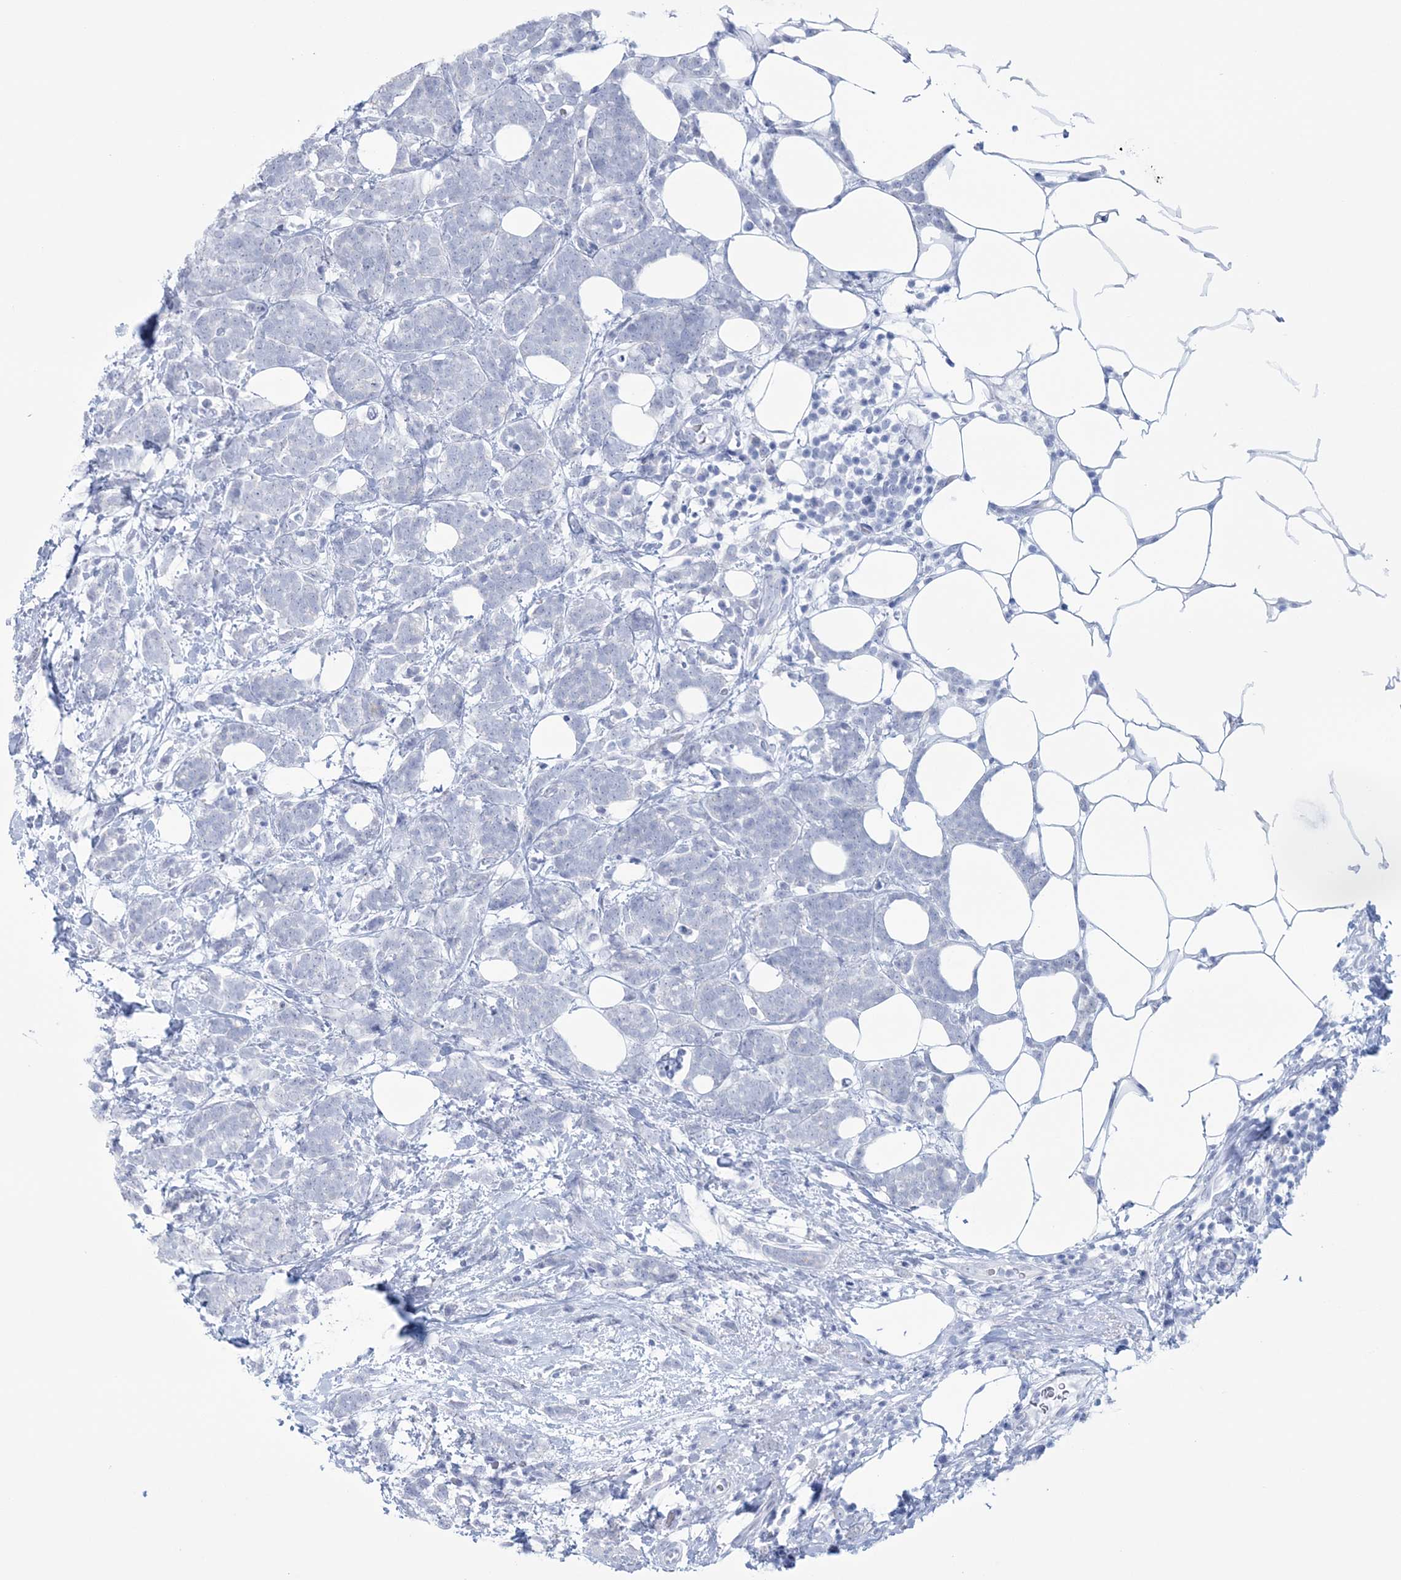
{"staining": {"intensity": "negative", "quantity": "none", "location": "none"}, "tissue": "breast cancer", "cell_type": "Tumor cells", "image_type": "cancer", "snomed": [{"axis": "morphology", "description": "Lobular carcinoma"}, {"axis": "topography", "description": "Breast"}], "caption": "DAB immunohistochemical staining of breast cancer reveals no significant expression in tumor cells.", "gene": "DPCD", "patient": {"sex": "female", "age": 58}}